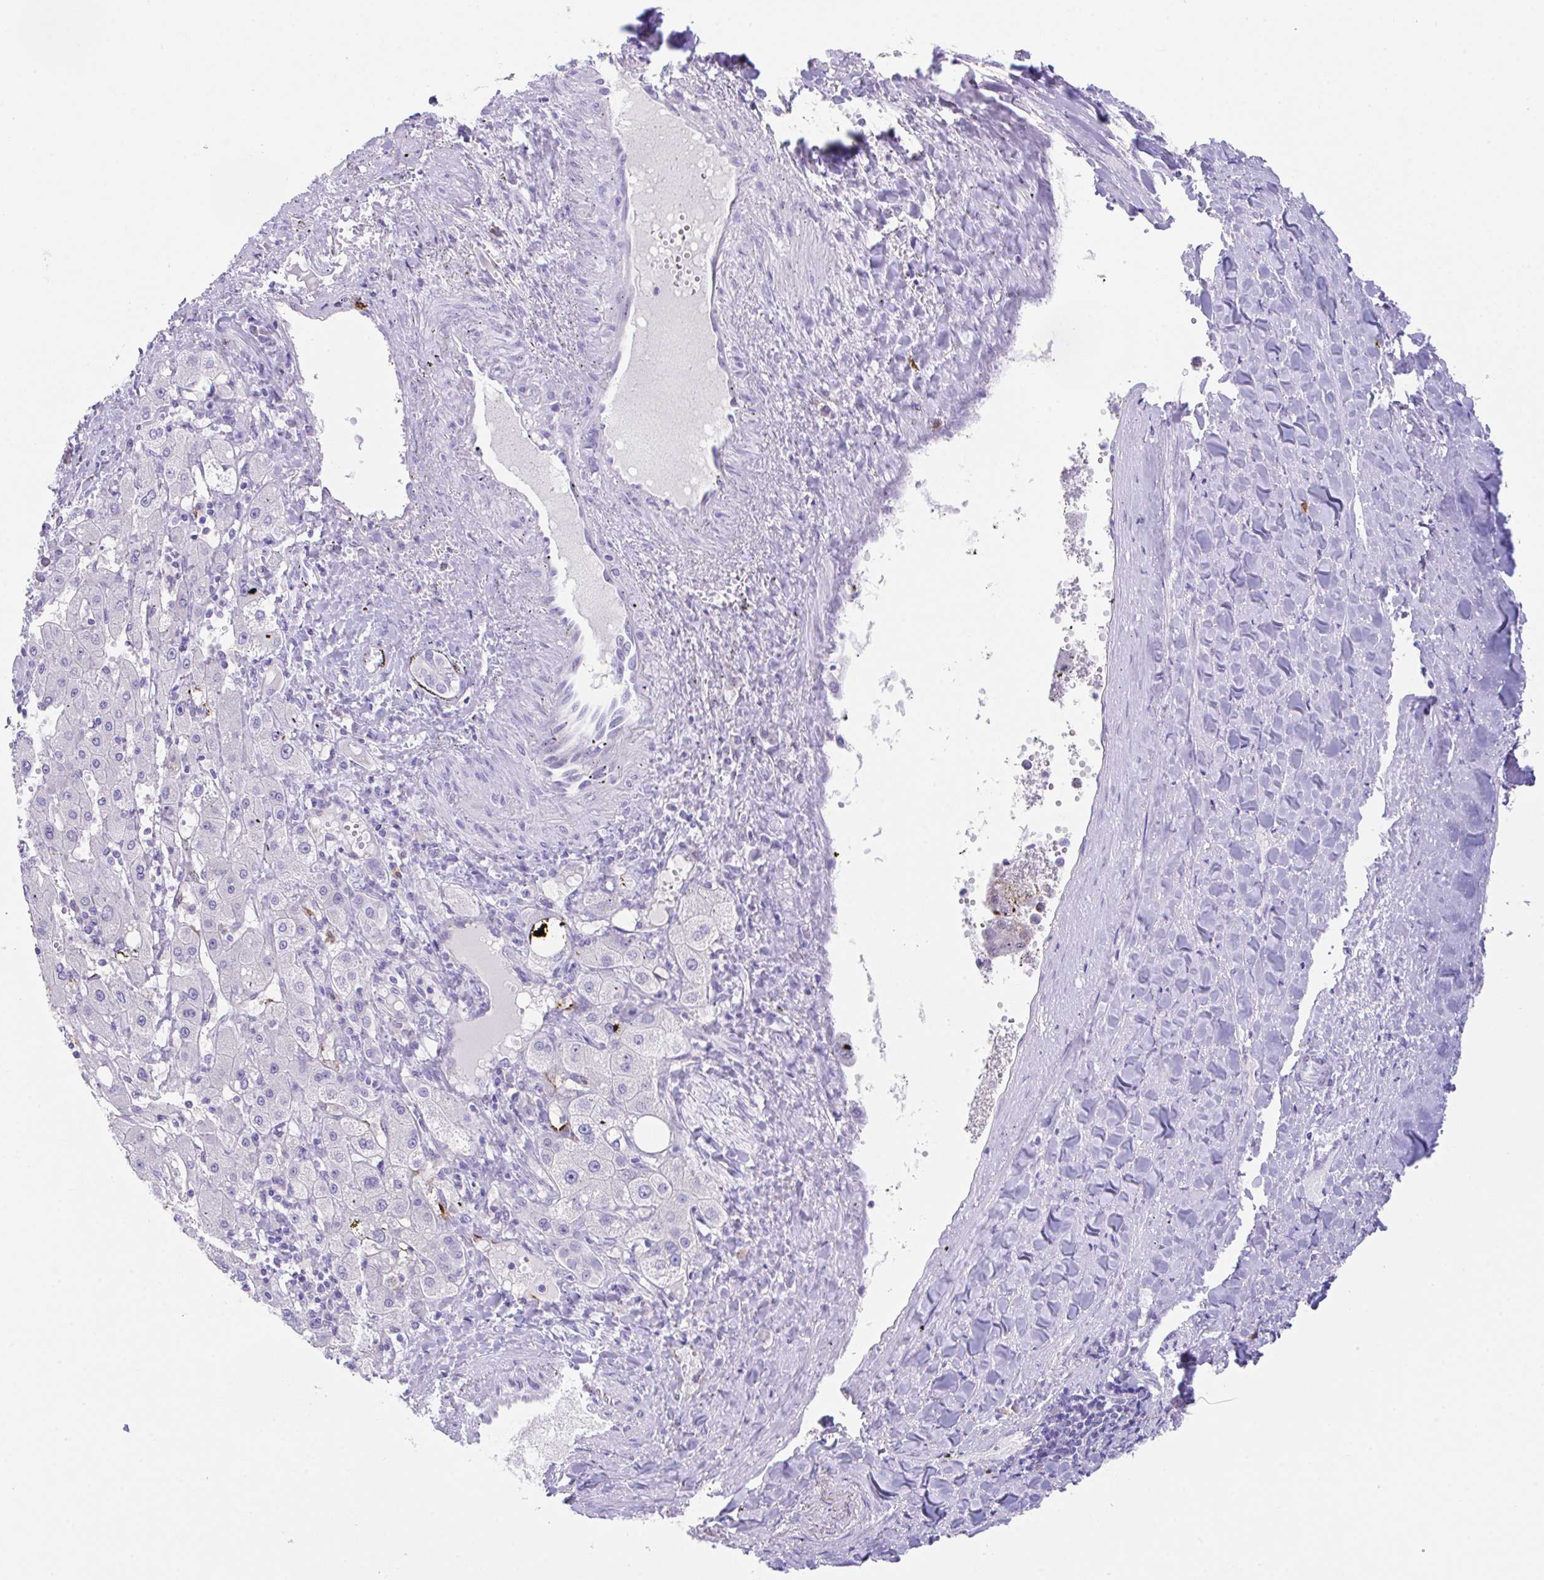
{"staining": {"intensity": "negative", "quantity": "none", "location": "none"}, "tissue": "liver cancer", "cell_type": "Tumor cells", "image_type": "cancer", "snomed": [{"axis": "morphology", "description": "Carcinoma, Hepatocellular, NOS"}, {"axis": "topography", "description": "Liver"}], "caption": "DAB immunohistochemical staining of human liver cancer (hepatocellular carcinoma) exhibits no significant staining in tumor cells.", "gene": "HACD4", "patient": {"sex": "male", "age": 72}}